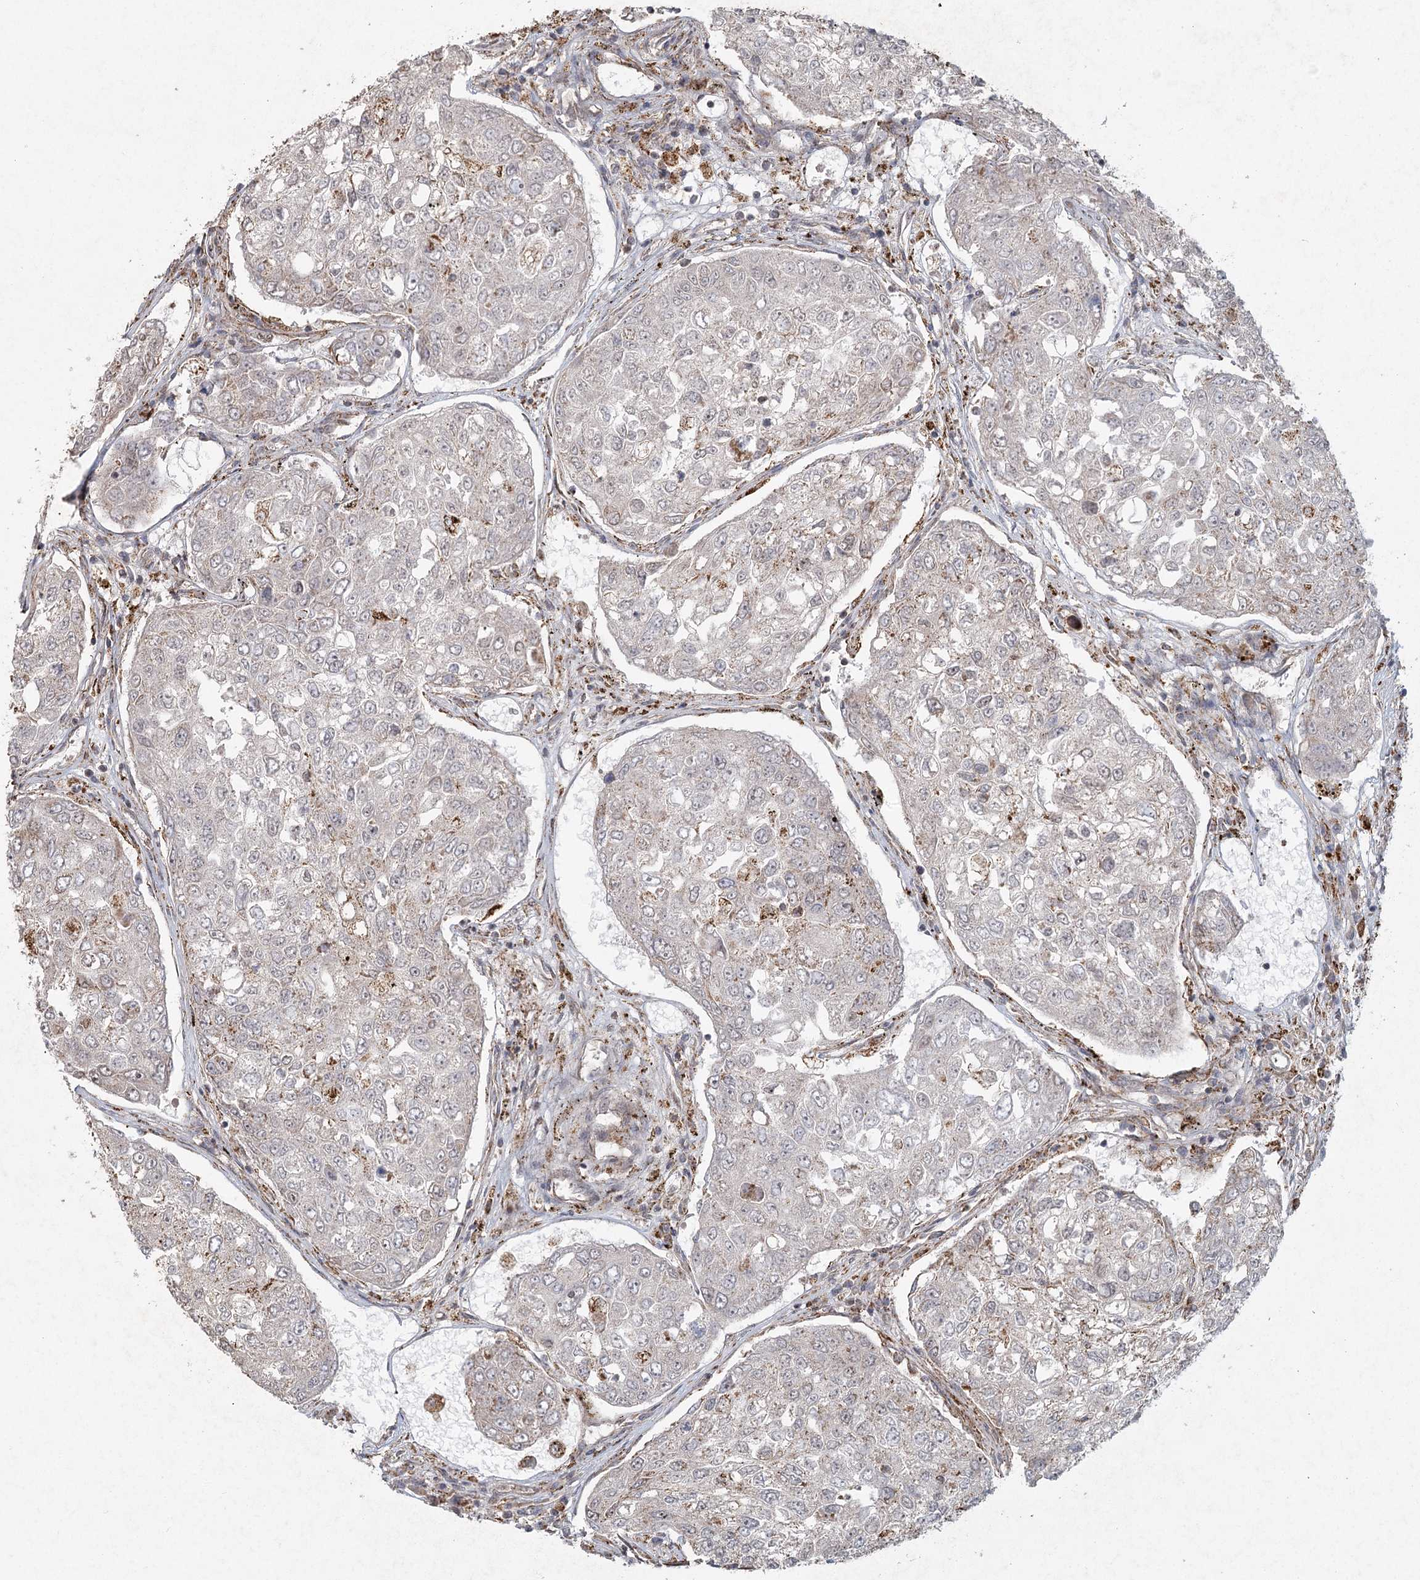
{"staining": {"intensity": "negative", "quantity": "none", "location": "none"}, "tissue": "urothelial cancer", "cell_type": "Tumor cells", "image_type": "cancer", "snomed": [{"axis": "morphology", "description": "Urothelial carcinoma, High grade"}, {"axis": "topography", "description": "Lymph node"}, {"axis": "topography", "description": "Urinary bladder"}], "caption": "Urothelial cancer was stained to show a protein in brown. There is no significant expression in tumor cells.", "gene": "LACTB", "patient": {"sex": "male", "age": 51}}